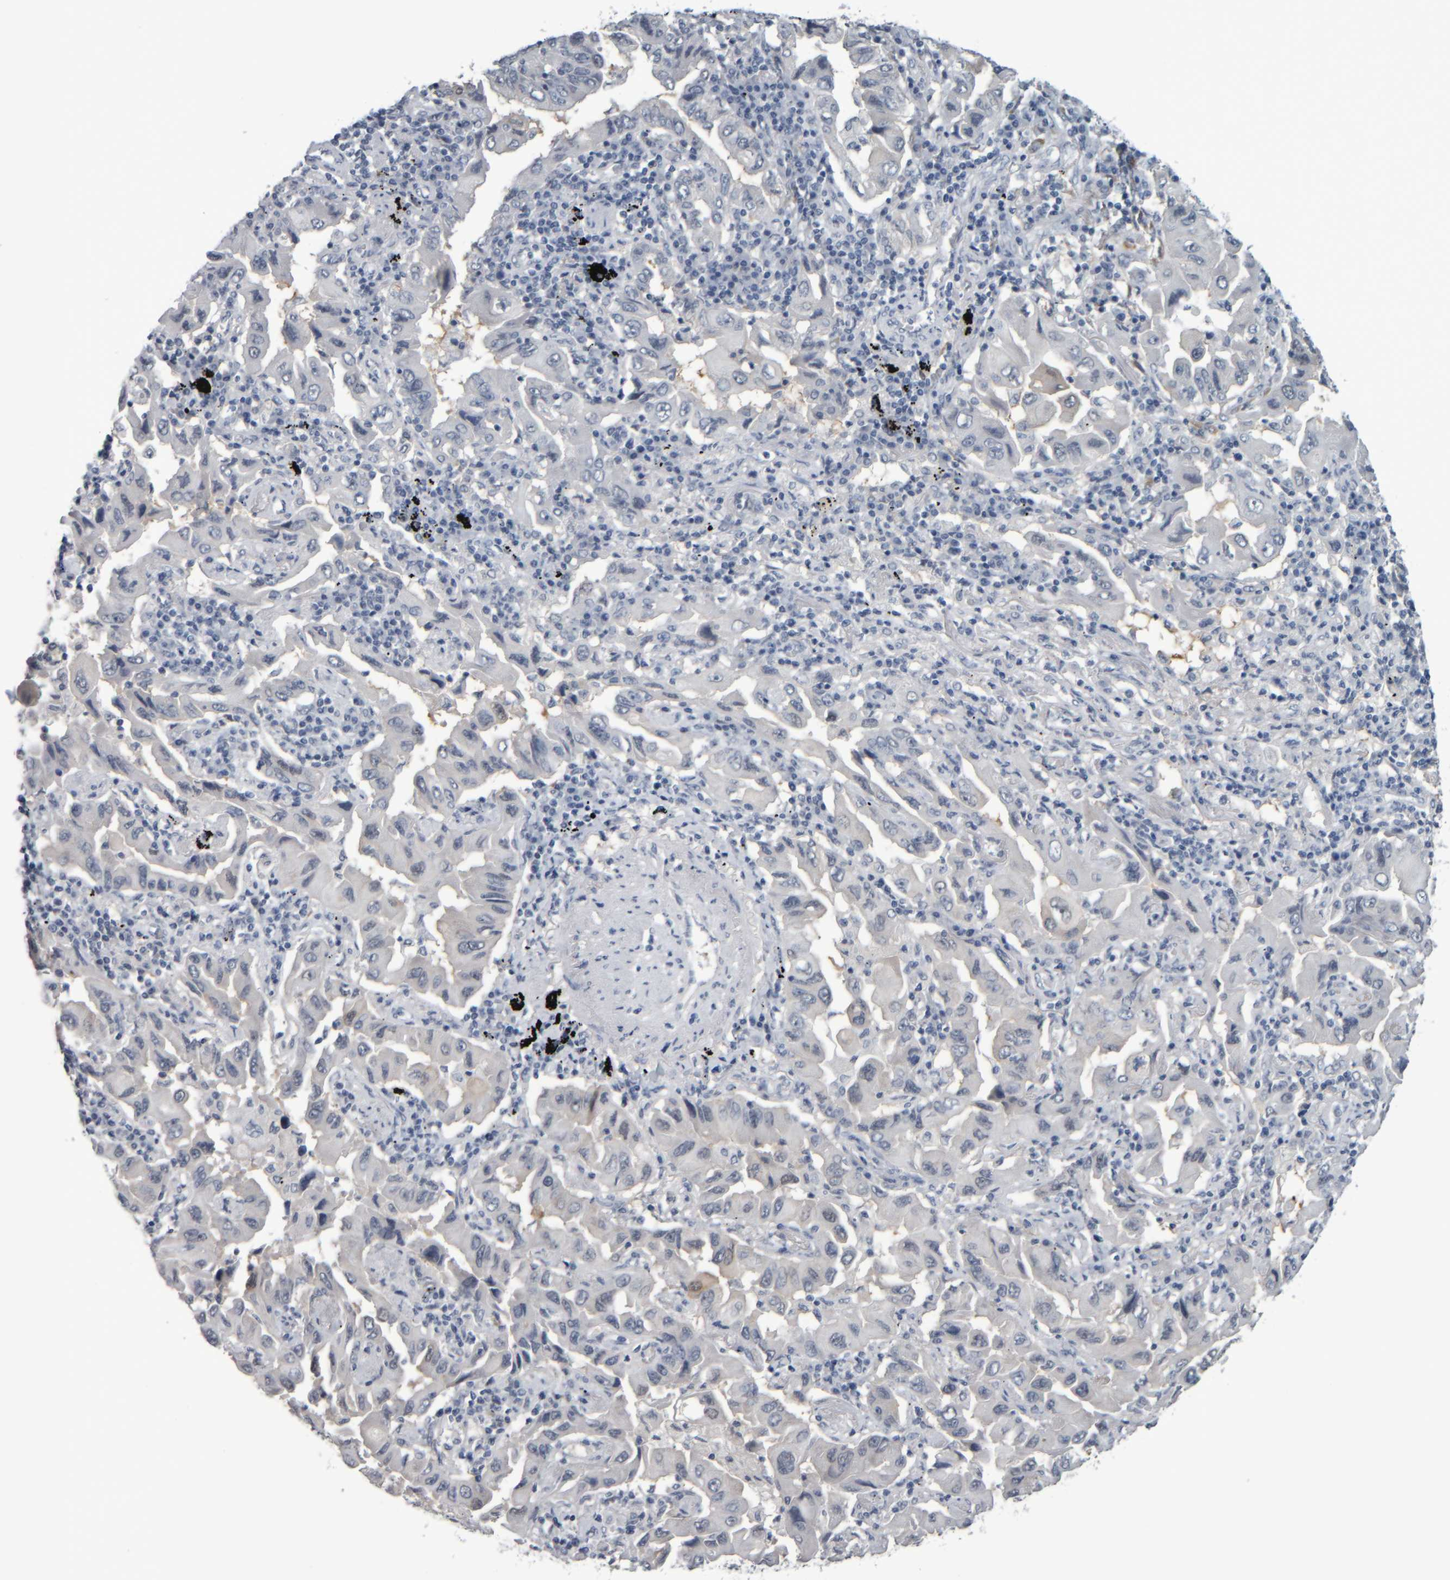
{"staining": {"intensity": "negative", "quantity": "none", "location": "none"}, "tissue": "lung cancer", "cell_type": "Tumor cells", "image_type": "cancer", "snomed": [{"axis": "morphology", "description": "Adenocarcinoma, NOS"}, {"axis": "topography", "description": "Lung"}], "caption": "A micrograph of lung cancer (adenocarcinoma) stained for a protein displays no brown staining in tumor cells.", "gene": "COL14A1", "patient": {"sex": "female", "age": 65}}